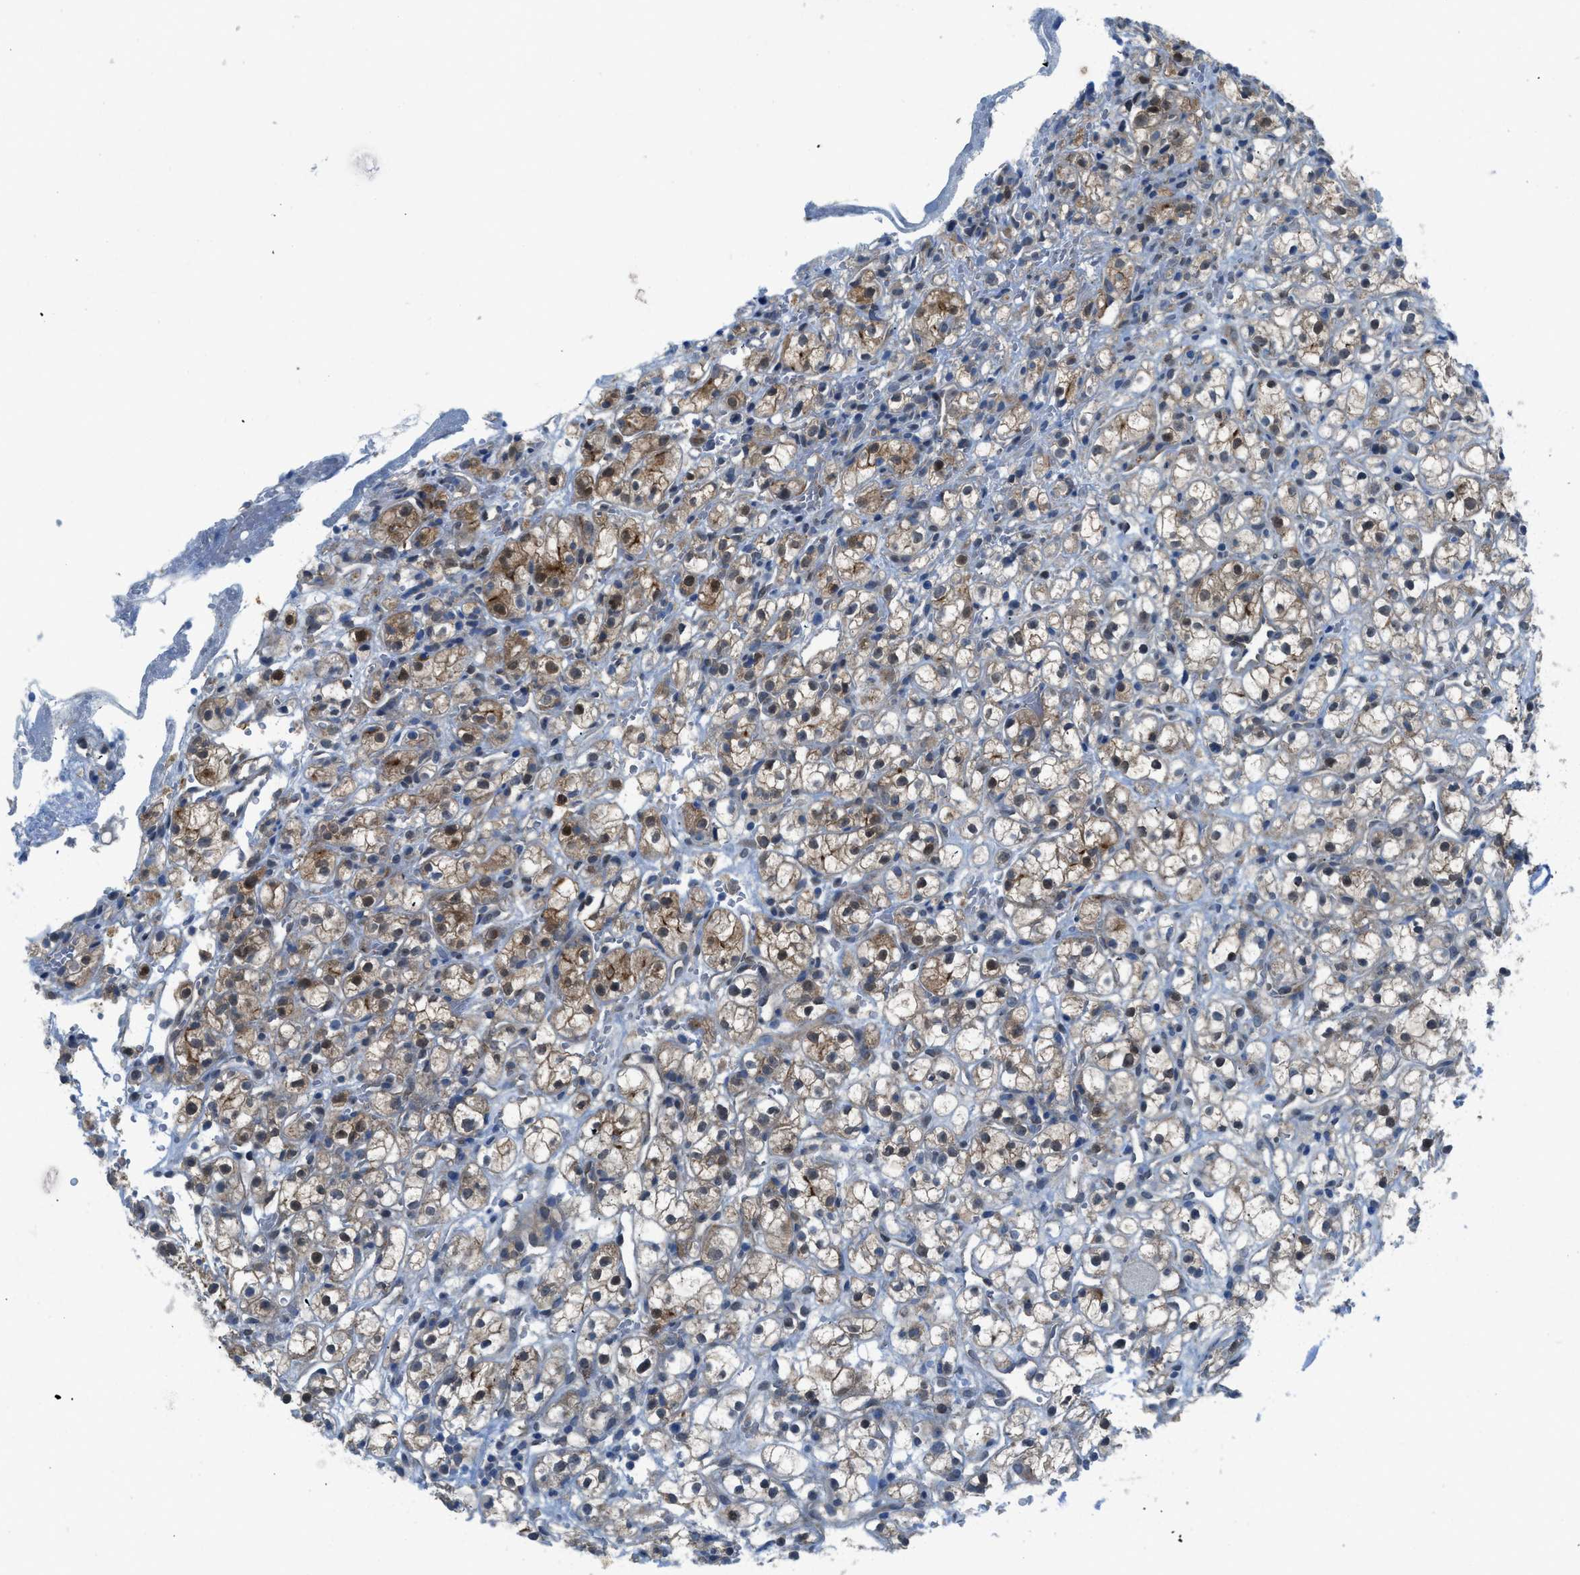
{"staining": {"intensity": "moderate", "quantity": ">75%", "location": "cytoplasmic/membranous,nuclear"}, "tissue": "renal cancer", "cell_type": "Tumor cells", "image_type": "cancer", "snomed": [{"axis": "morphology", "description": "Adenocarcinoma, NOS"}, {"axis": "topography", "description": "Kidney"}], "caption": "Adenocarcinoma (renal) stained for a protein (brown) displays moderate cytoplasmic/membranous and nuclear positive staining in approximately >75% of tumor cells.", "gene": "PRKN", "patient": {"sex": "male", "age": 61}}